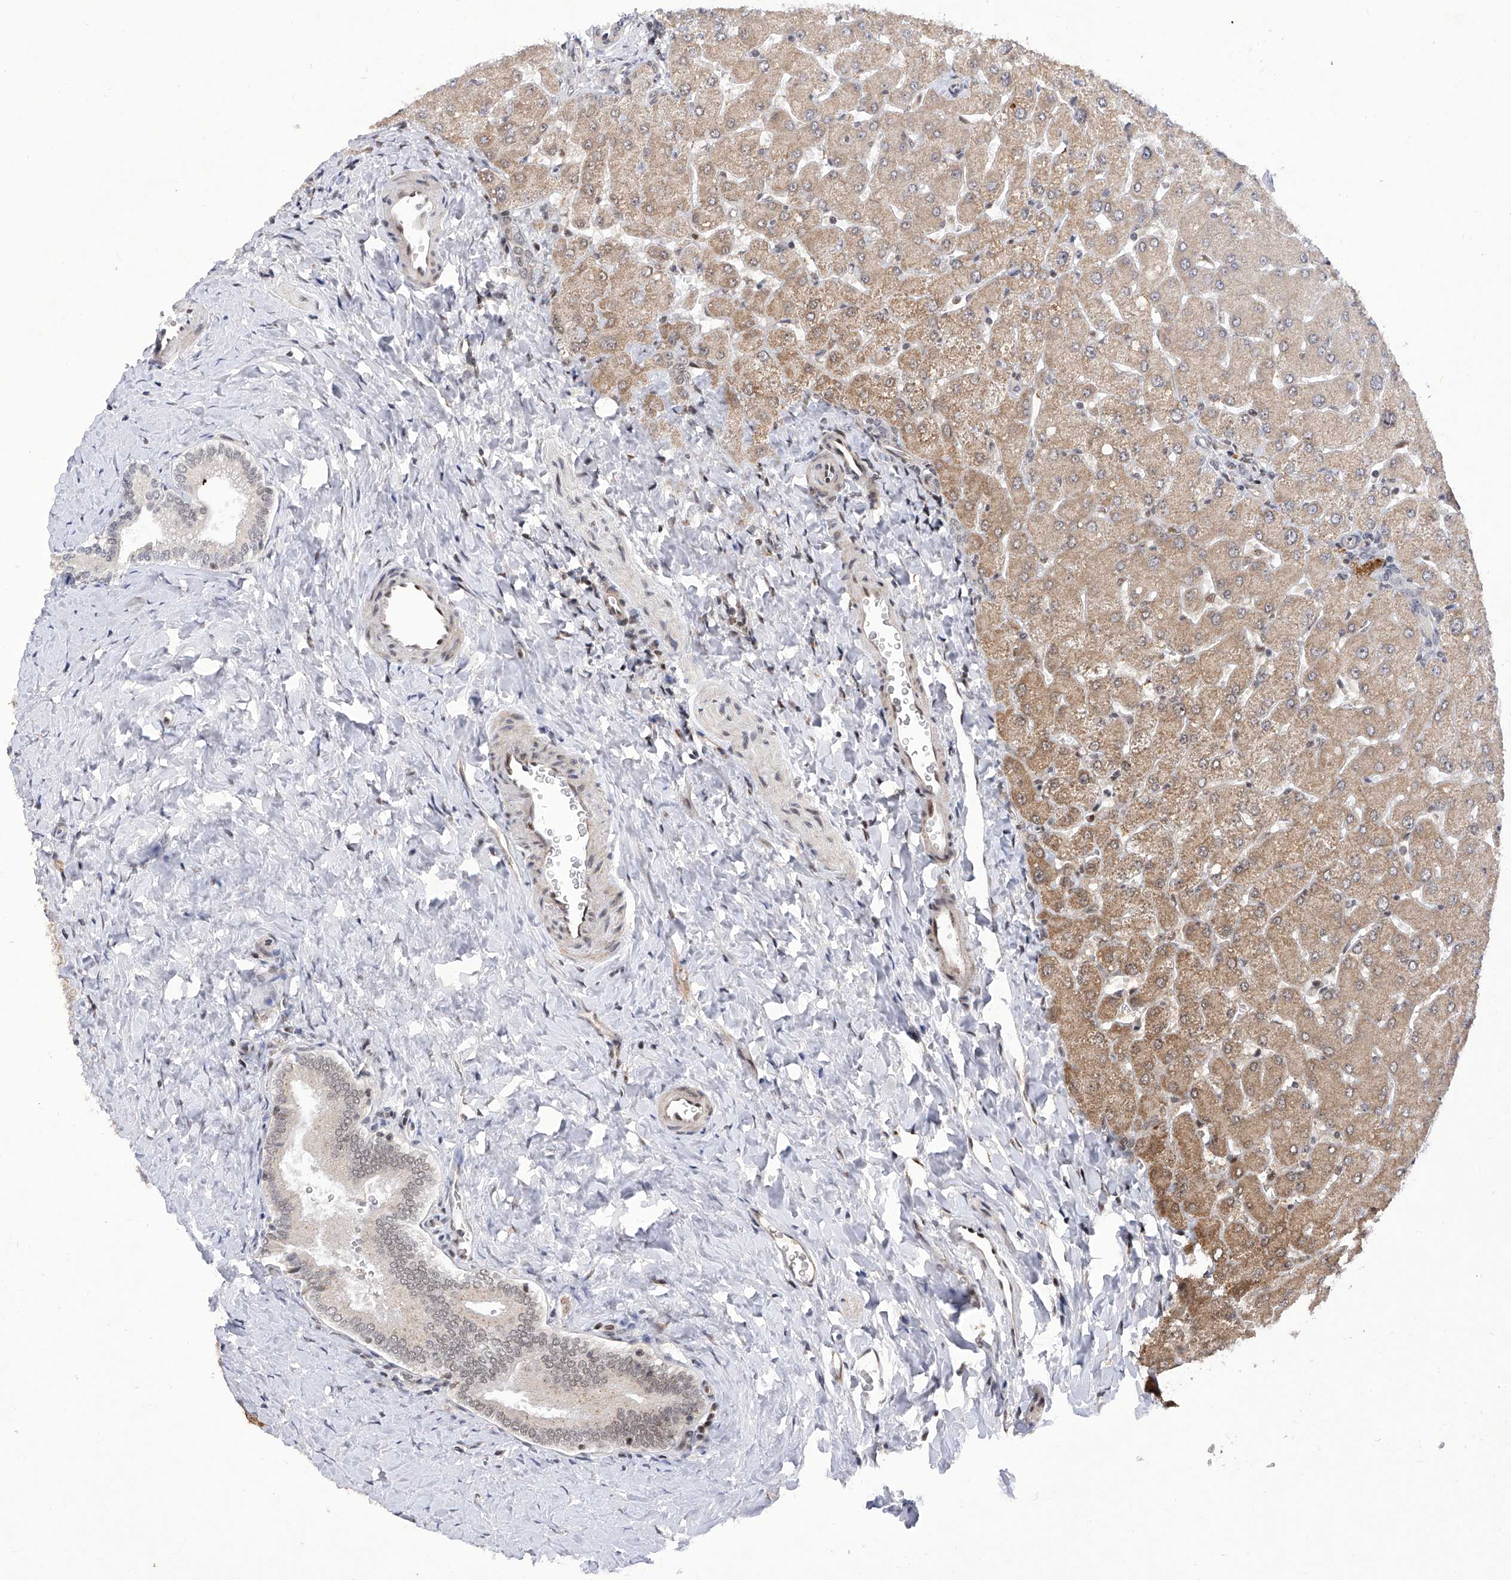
{"staining": {"intensity": "negative", "quantity": "none", "location": "none"}, "tissue": "liver", "cell_type": "Cholangiocytes", "image_type": "normal", "snomed": [{"axis": "morphology", "description": "Normal tissue, NOS"}, {"axis": "topography", "description": "Liver"}], "caption": "Immunohistochemistry (IHC) of unremarkable human liver displays no staining in cholangiocytes. The staining is performed using DAB brown chromogen with nuclei counter-stained in using hematoxylin.", "gene": "RAD54L", "patient": {"sex": "male", "age": 55}}